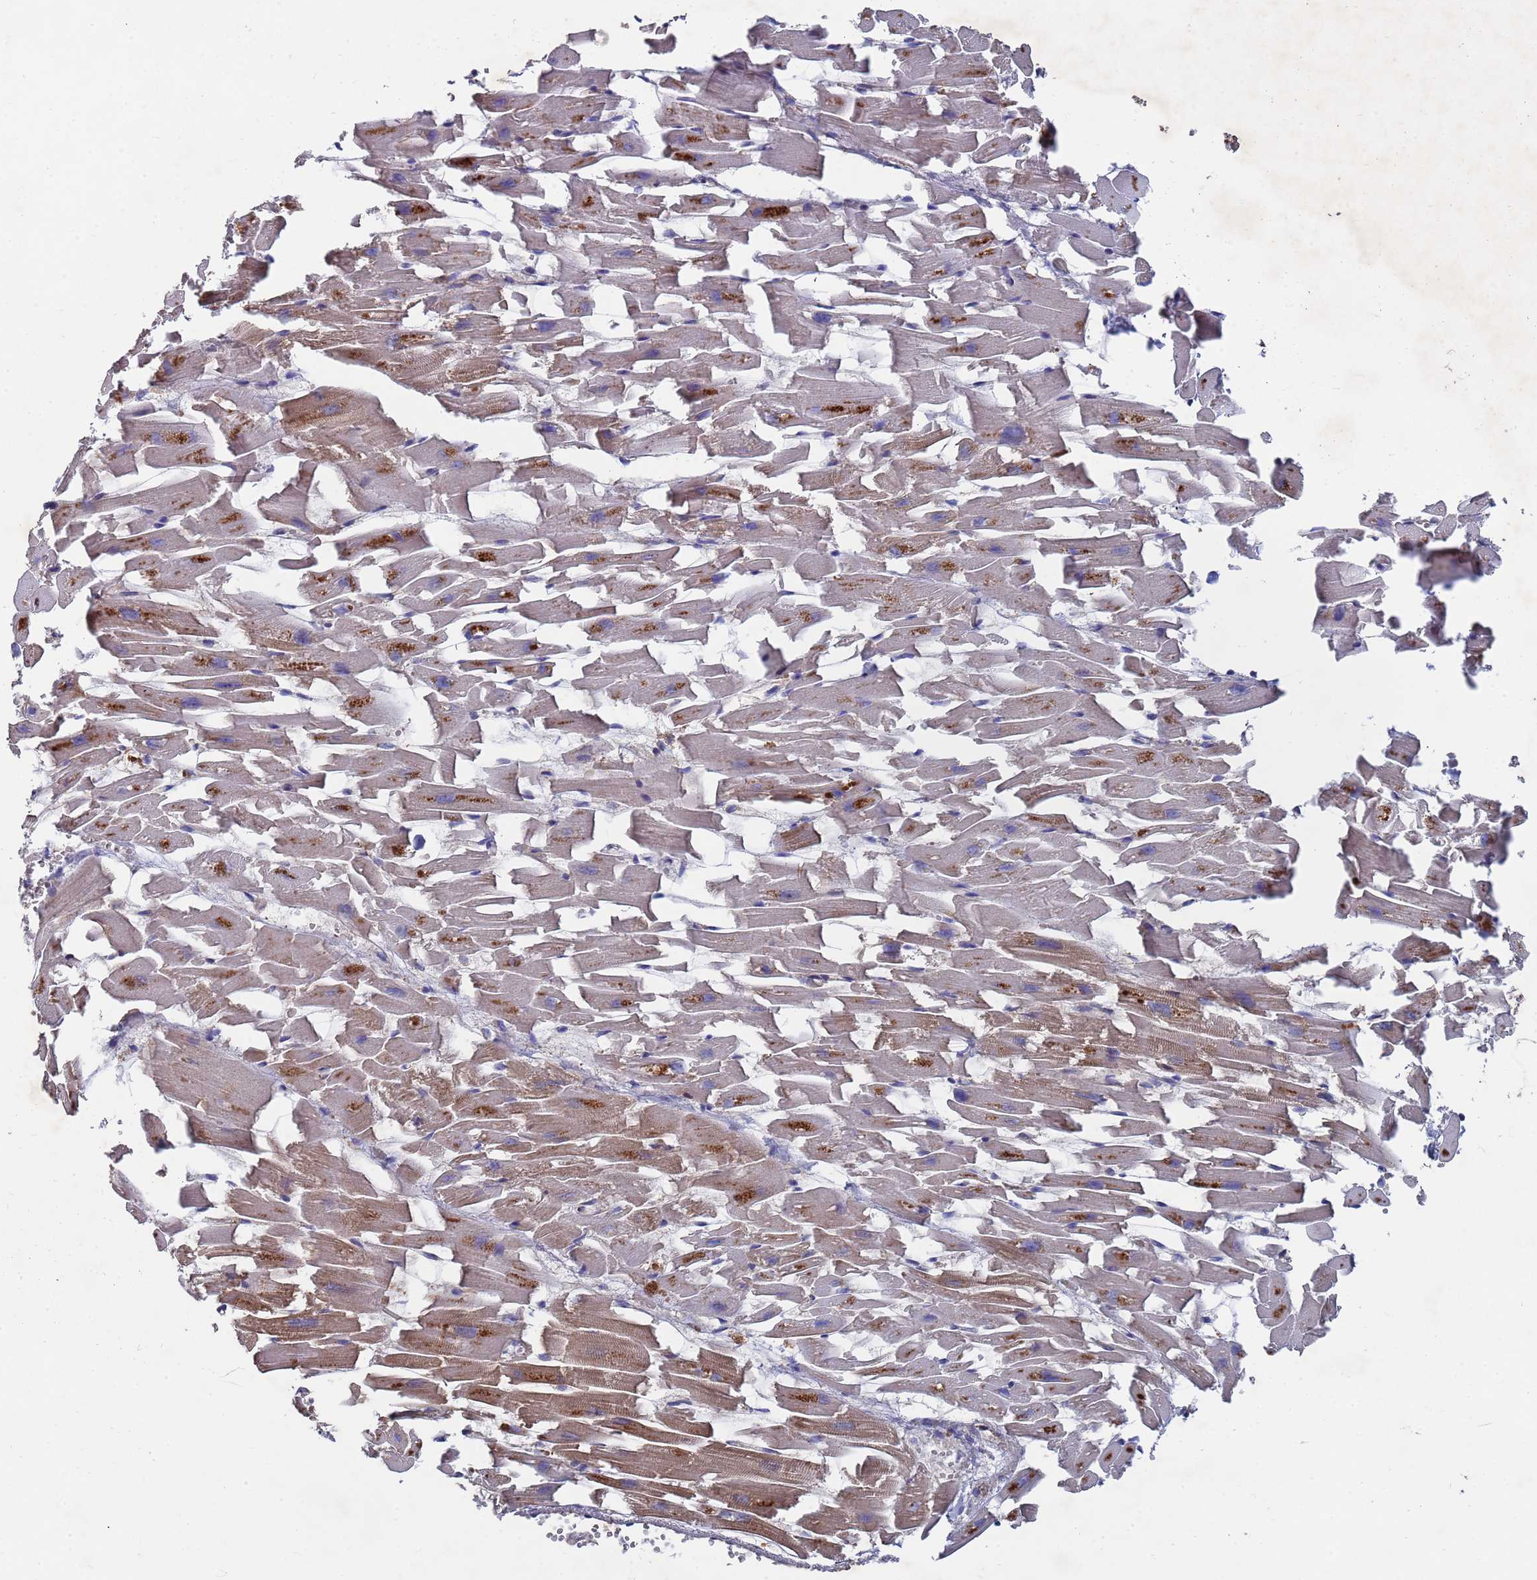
{"staining": {"intensity": "moderate", "quantity": ">75%", "location": "cytoplasmic/membranous"}, "tissue": "heart muscle", "cell_type": "Cardiomyocytes", "image_type": "normal", "snomed": [{"axis": "morphology", "description": "Normal tissue, NOS"}, {"axis": "topography", "description": "Heart"}], "caption": "Immunohistochemical staining of benign human heart muscle shows >75% levels of moderate cytoplasmic/membranous protein positivity in about >75% of cardiomyocytes. The protein is shown in brown color, while the nuclei are stained blue.", "gene": "PYCR1", "patient": {"sex": "female", "age": 64}}